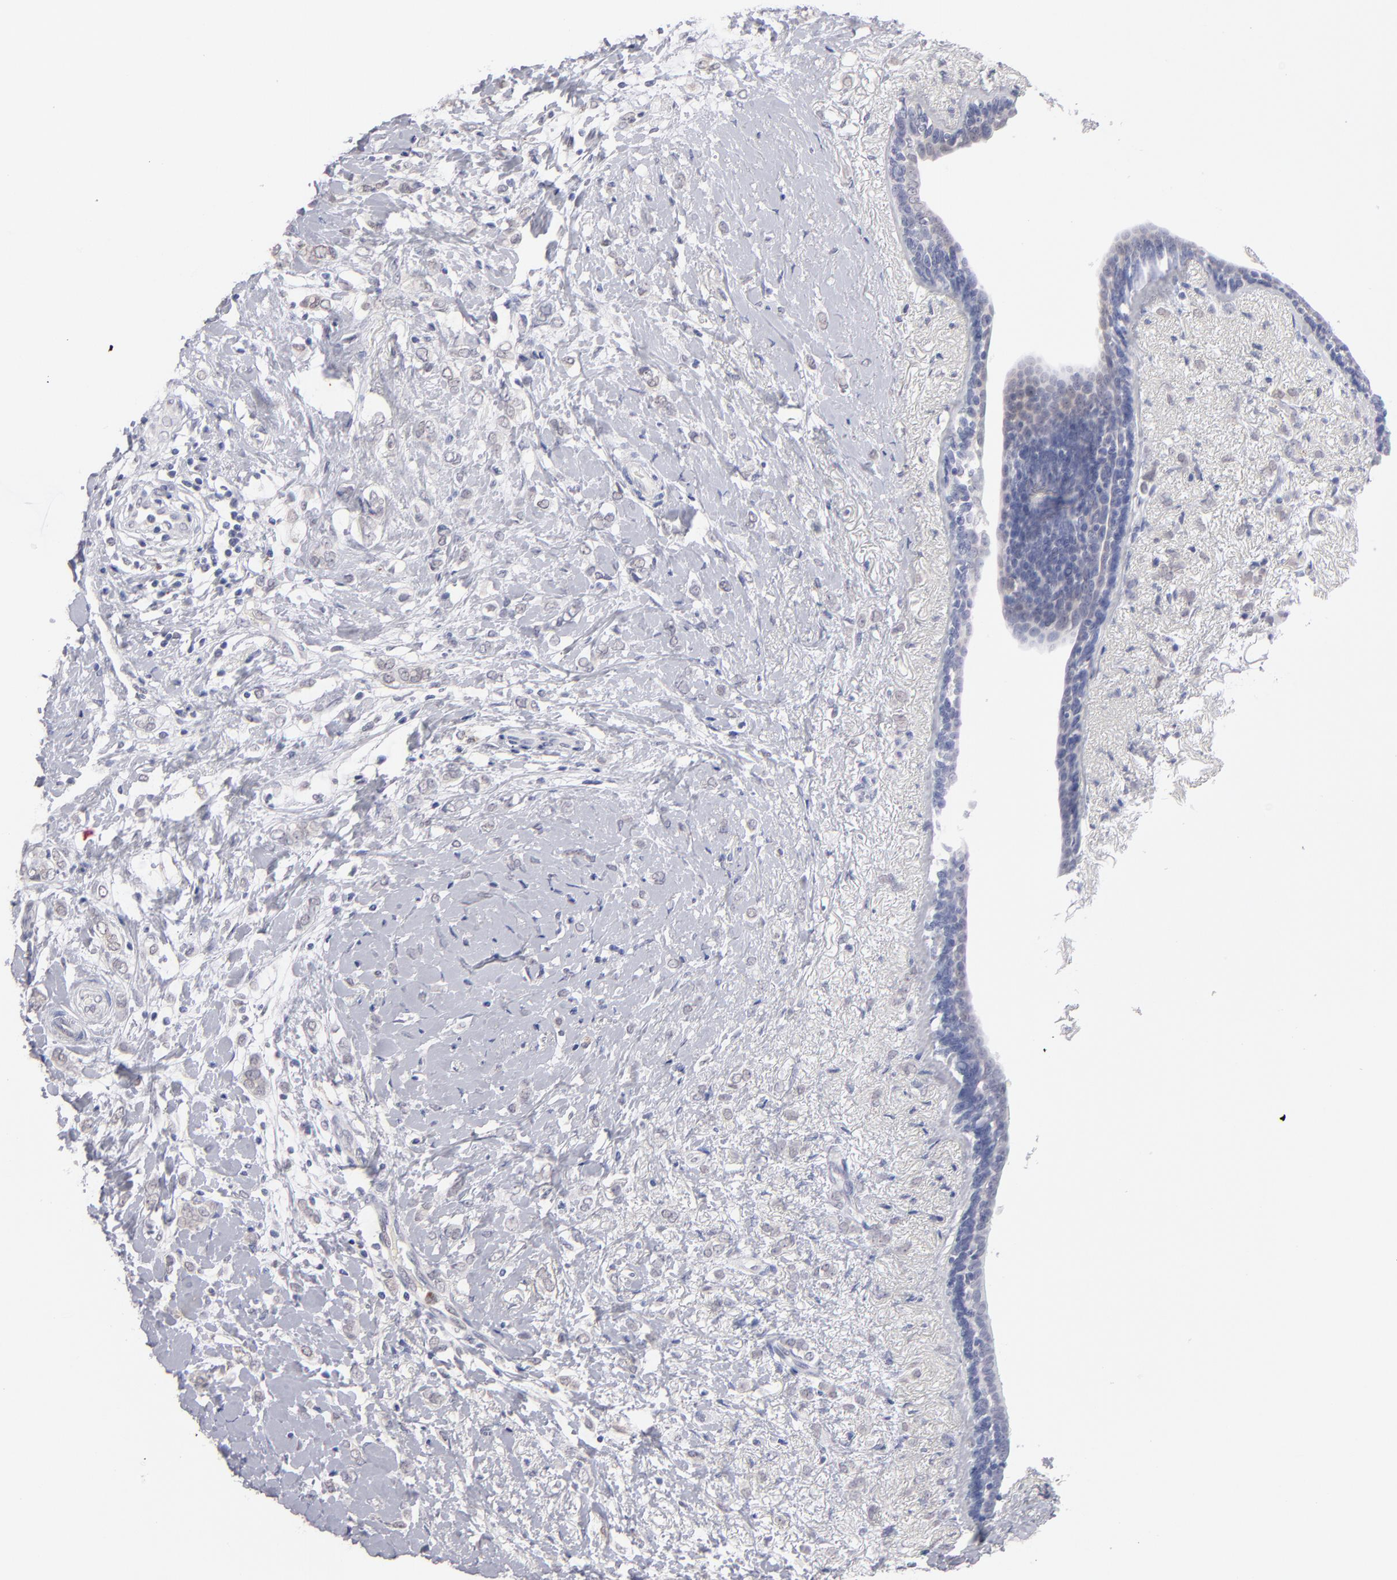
{"staining": {"intensity": "negative", "quantity": "none", "location": "none"}, "tissue": "breast cancer", "cell_type": "Tumor cells", "image_type": "cancer", "snomed": [{"axis": "morphology", "description": "Normal tissue, NOS"}, {"axis": "morphology", "description": "Lobular carcinoma"}, {"axis": "topography", "description": "Breast"}], "caption": "High power microscopy image of an immunohistochemistry image of breast cancer, revealing no significant staining in tumor cells.", "gene": "MGAM", "patient": {"sex": "female", "age": 47}}